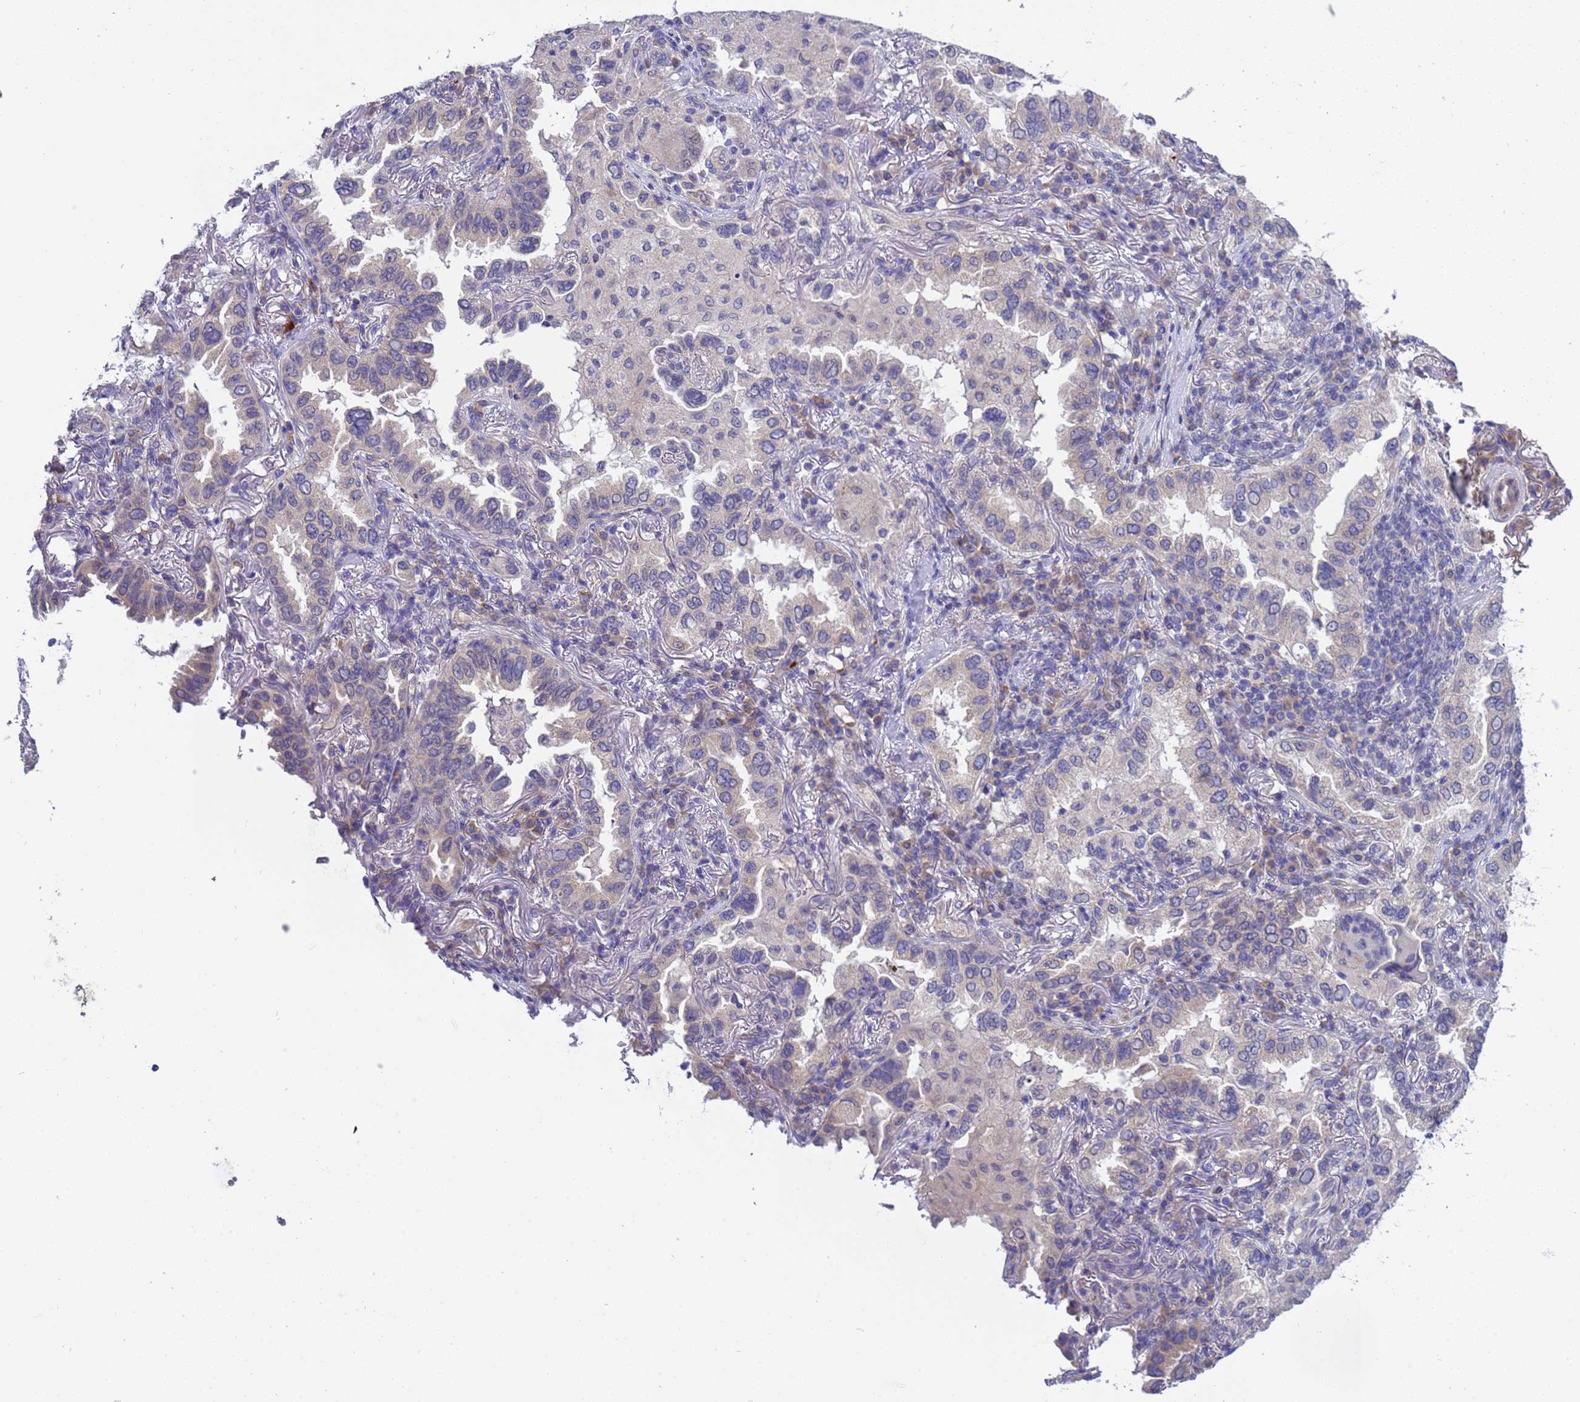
{"staining": {"intensity": "weak", "quantity": "25%-75%", "location": "cytoplasmic/membranous"}, "tissue": "lung cancer", "cell_type": "Tumor cells", "image_type": "cancer", "snomed": [{"axis": "morphology", "description": "Adenocarcinoma, NOS"}, {"axis": "topography", "description": "Lung"}], "caption": "Human adenocarcinoma (lung) stained with a protein marker displays weak staining in tumor cells.", "gene": "RC3H2", "patient": {"sex": "female", "age": 69}}